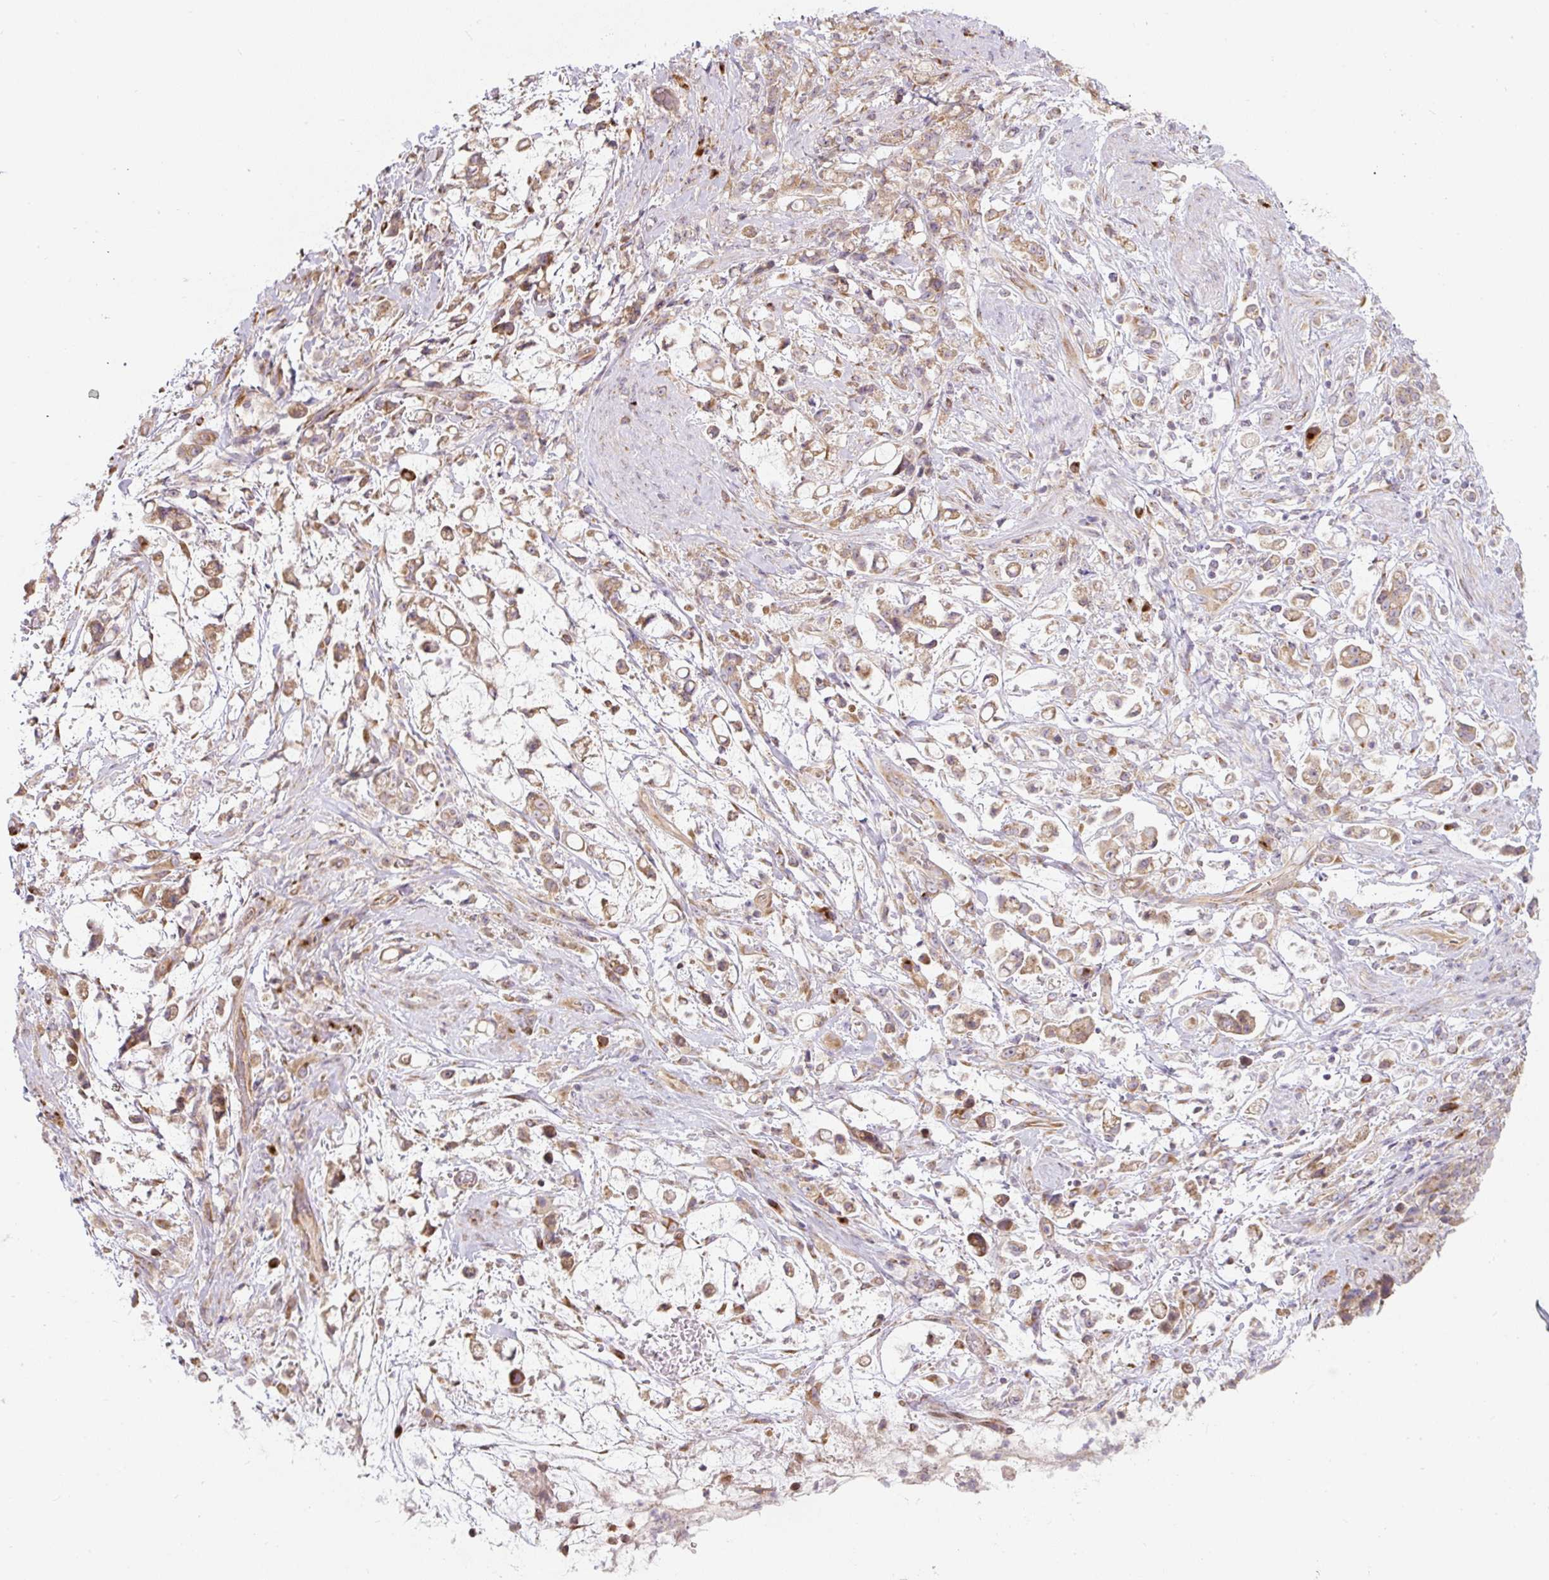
{"staining": {"intensity": "moderate", "quantity": ">75%", "location": "cytoplasmic/membranous"}, "tissue": "stomach cancer", "cell_type": "Tumor cells", "image_type": "cancer", "snomed": [{"axis": "morphology", "description": "Adenocarcinoma, NOS"}, {"axis": "topography", "description": "Stomach"}], "caption": "The immunohistochemical stain highlights moderate cytoplasmic/membranous positivity in tumor cells of stomach adenocarcinoma tissue.", "gene": "MLX", "patient": {"sex": "female", "age": 60}}